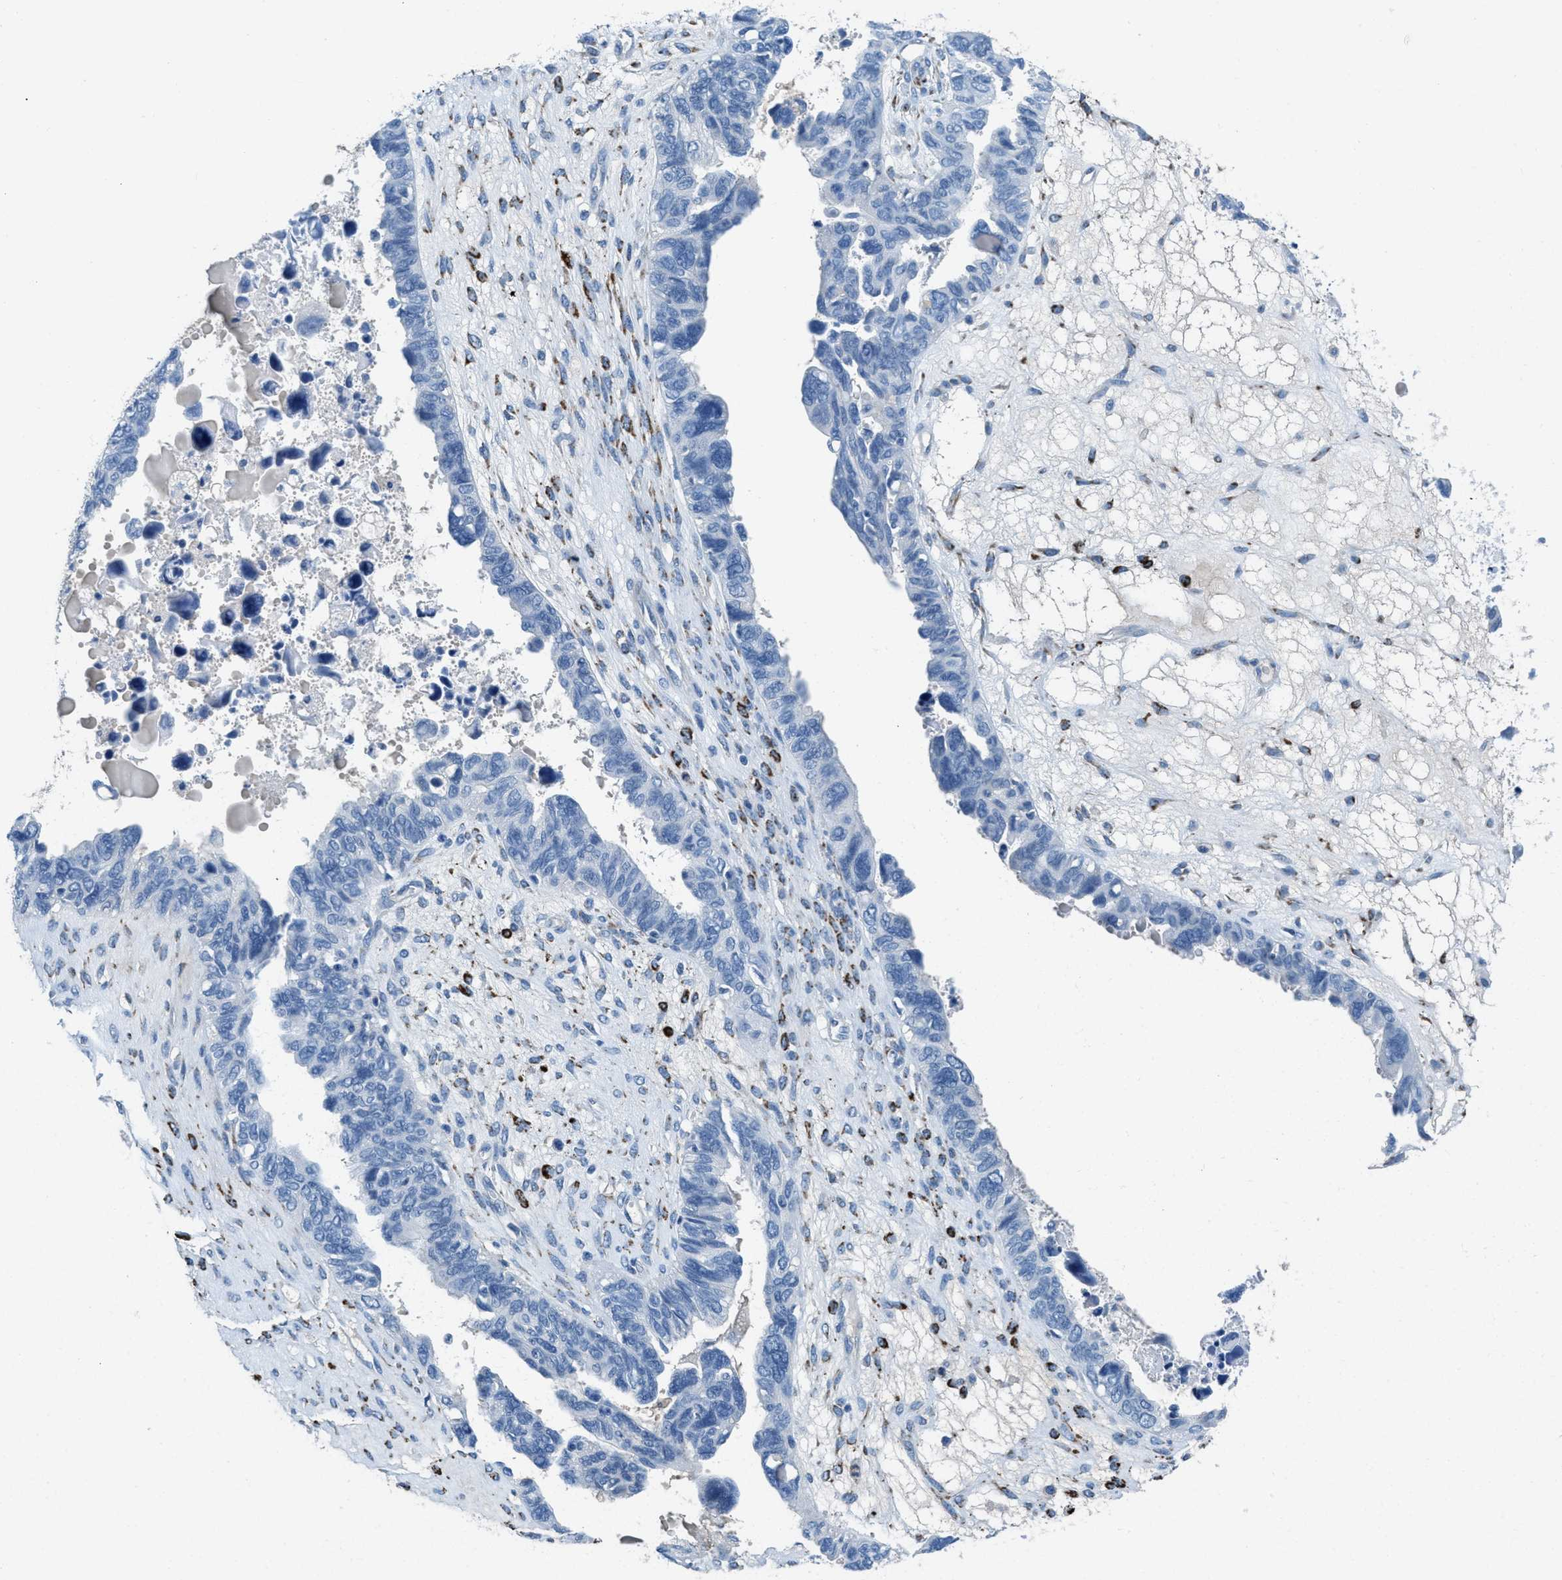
{"staining": {"intensity": "negative", "quantity": "none", "location": "none"}, "tissue": "ovarian cancer", "cell_type": "Tumor cells", "image_type": "cancer", "snomed": [{"axis": "morphology", "description": "Cystadenocarcinoma, serous, NOS"}, {"axis": "topography", "description": "Ovary"}], "caption": "DAB immunohistochemical staining of serous cystadenocarcinoma (ovarian) reveals no significant staining in tumor cells.", "gene": "MGARP", "patient": {"sex": "female", "age": 79}}